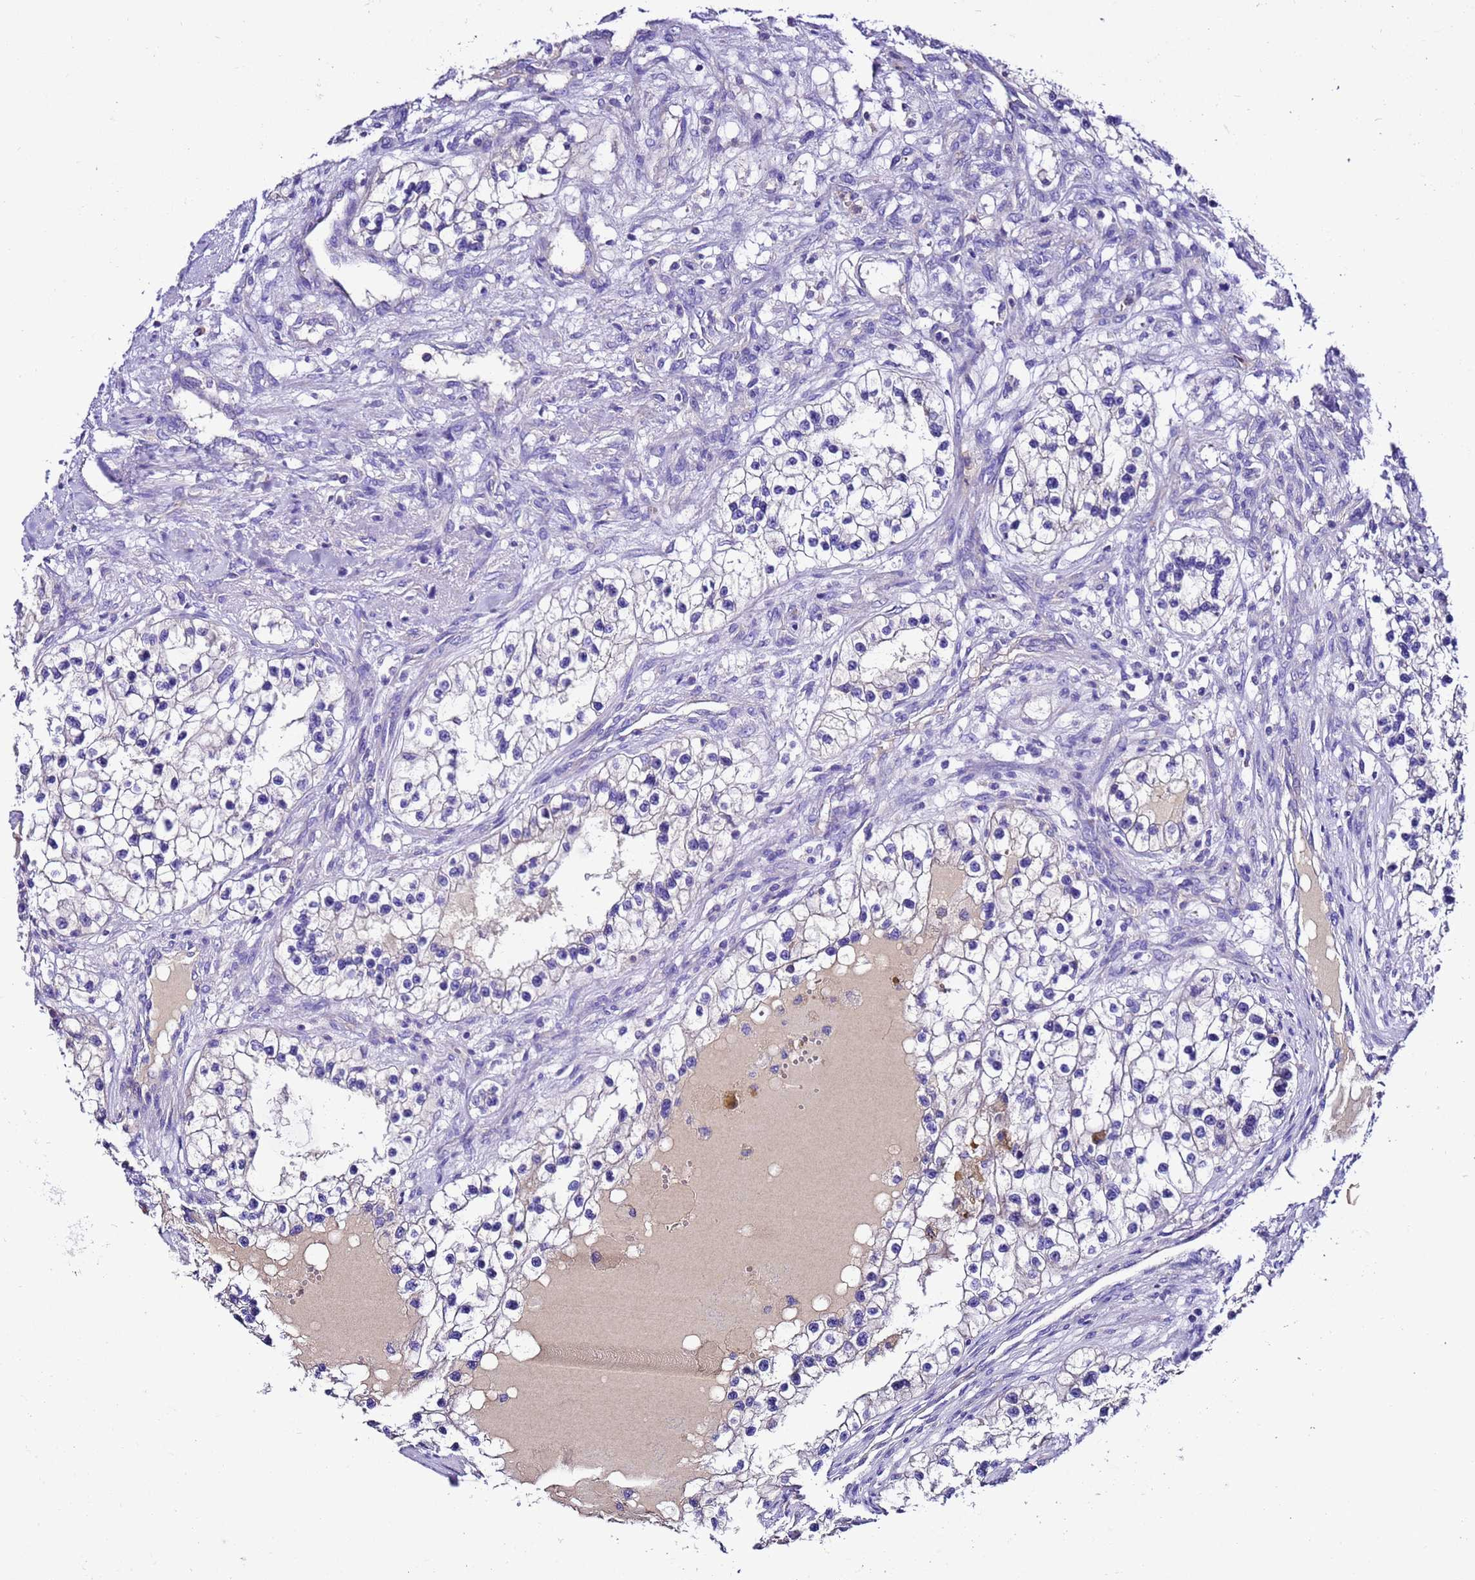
{"staining": {"intensity": "negative", "quantity": "none", "location": "none"}, "tissue": "renal cancer", "cell_type": "Tumor cells", "image_type": "cancer", "snomed": [{"axis": "morphology", "description": "Adenocarcinoma, NOS"}, {"axis": "topography", "description": "Kidney"}], "caption": "IHC histopathology image of neoplastic tissue: human renal cancer stained with DAB (3,3'-diaminobenzidine) reveals no significant protein positivity in tumor cells.", "gene": "UGT2A1", "patient": {"sex": "female", "age": 57}}